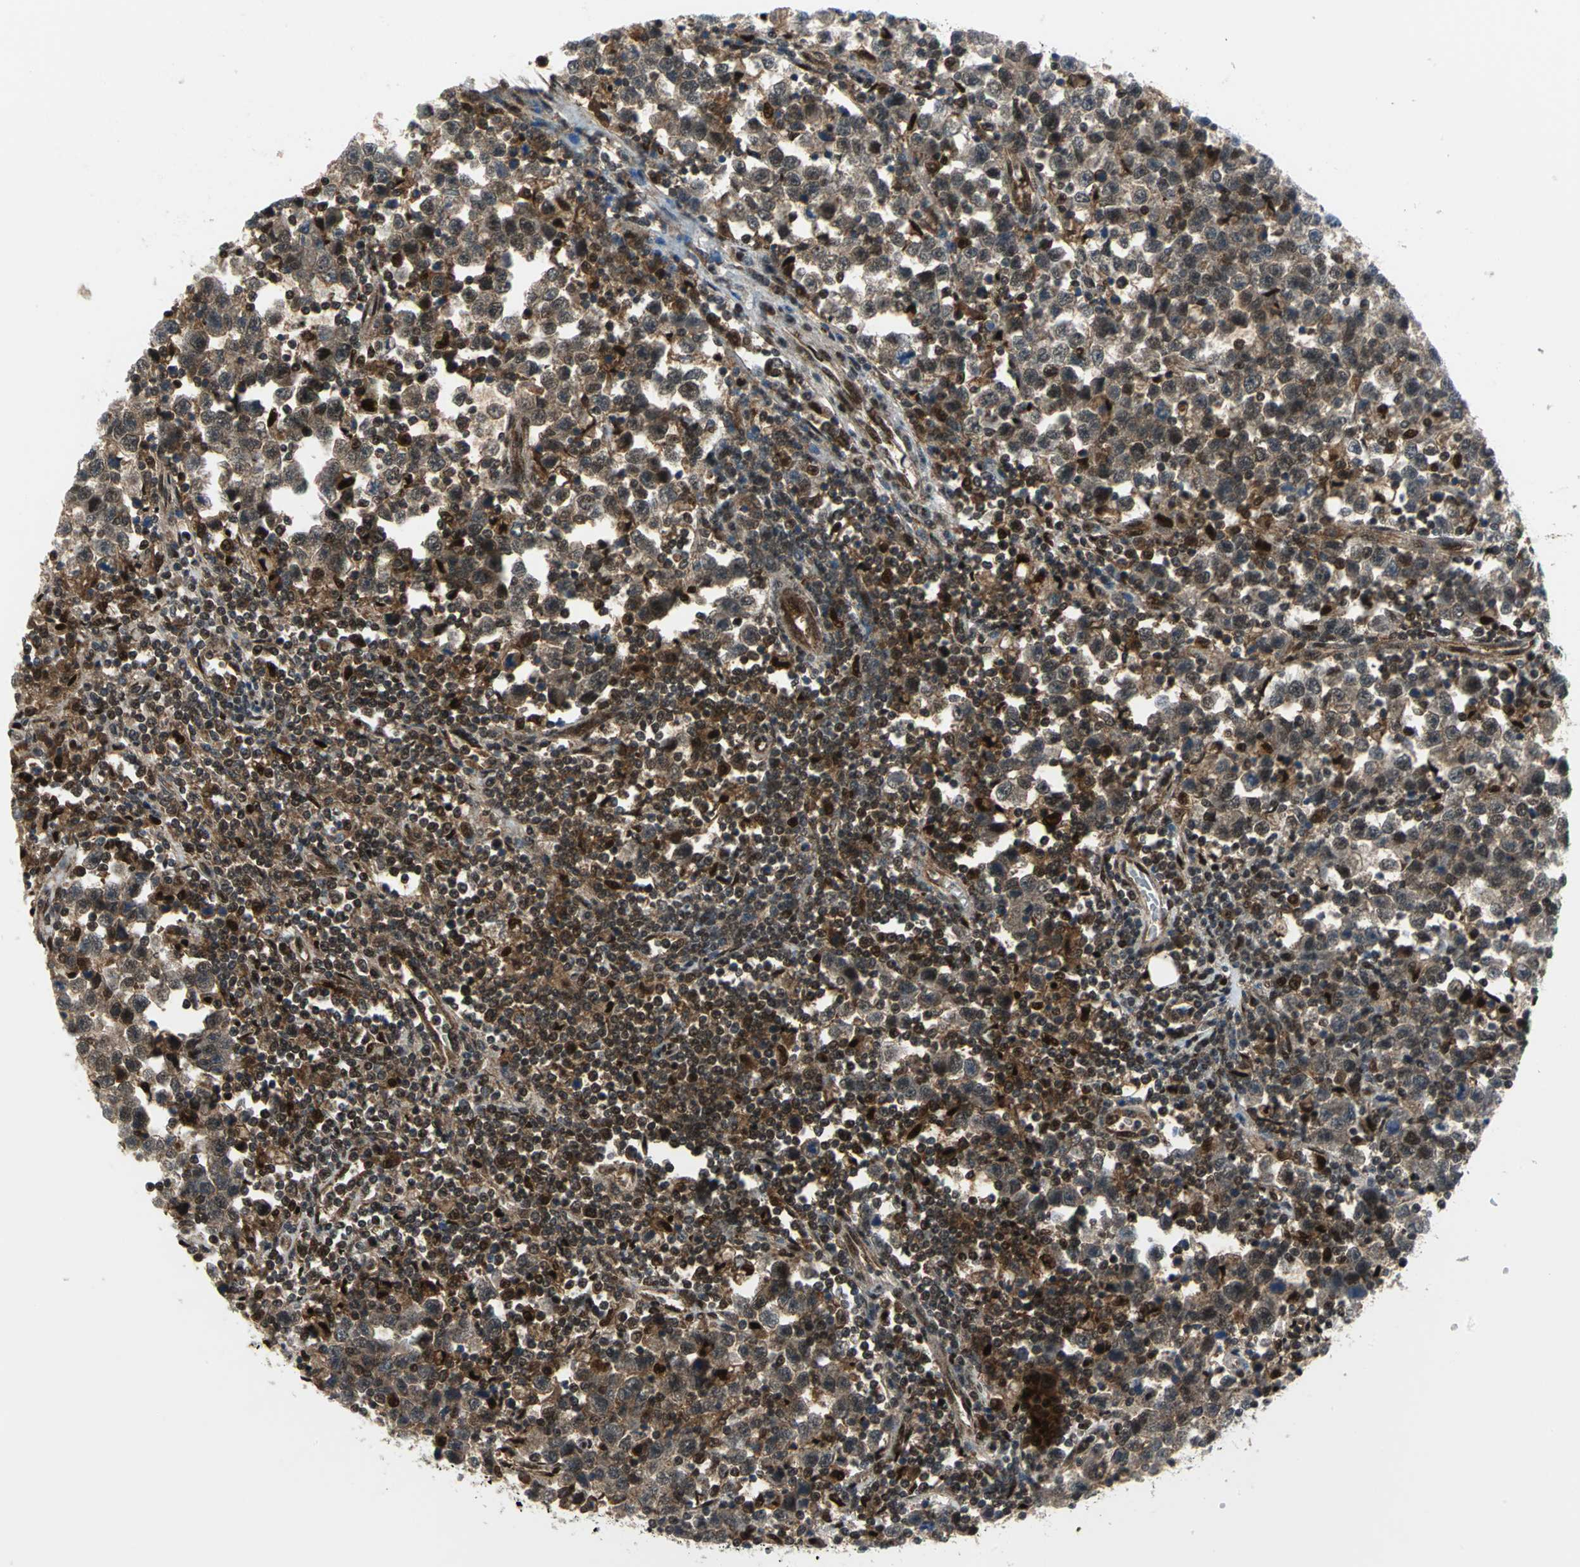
{"staining": {"intensity": "moderate", "quantity": "25%-75%", "location": "cytoplasmic/membranous"}, "tissue": "testis cancer", "cell_type": "Tumor cells", "image_type": "cancer", "snomed": [{"axis": "morphology", "description": "Seminoma, NOS"}, {"axis": "topography", "description": "Testis"}], "caption": "A histopathology image of human testis seminoma stained for a protein demonstrates moderate cytoplasmic/membranous brown staining in tumor cells. (Brightfield microscopy of DAB IHC at high magnification).", "gene": "PSMA4", "patient": {"sex": "male", "age": 43}}